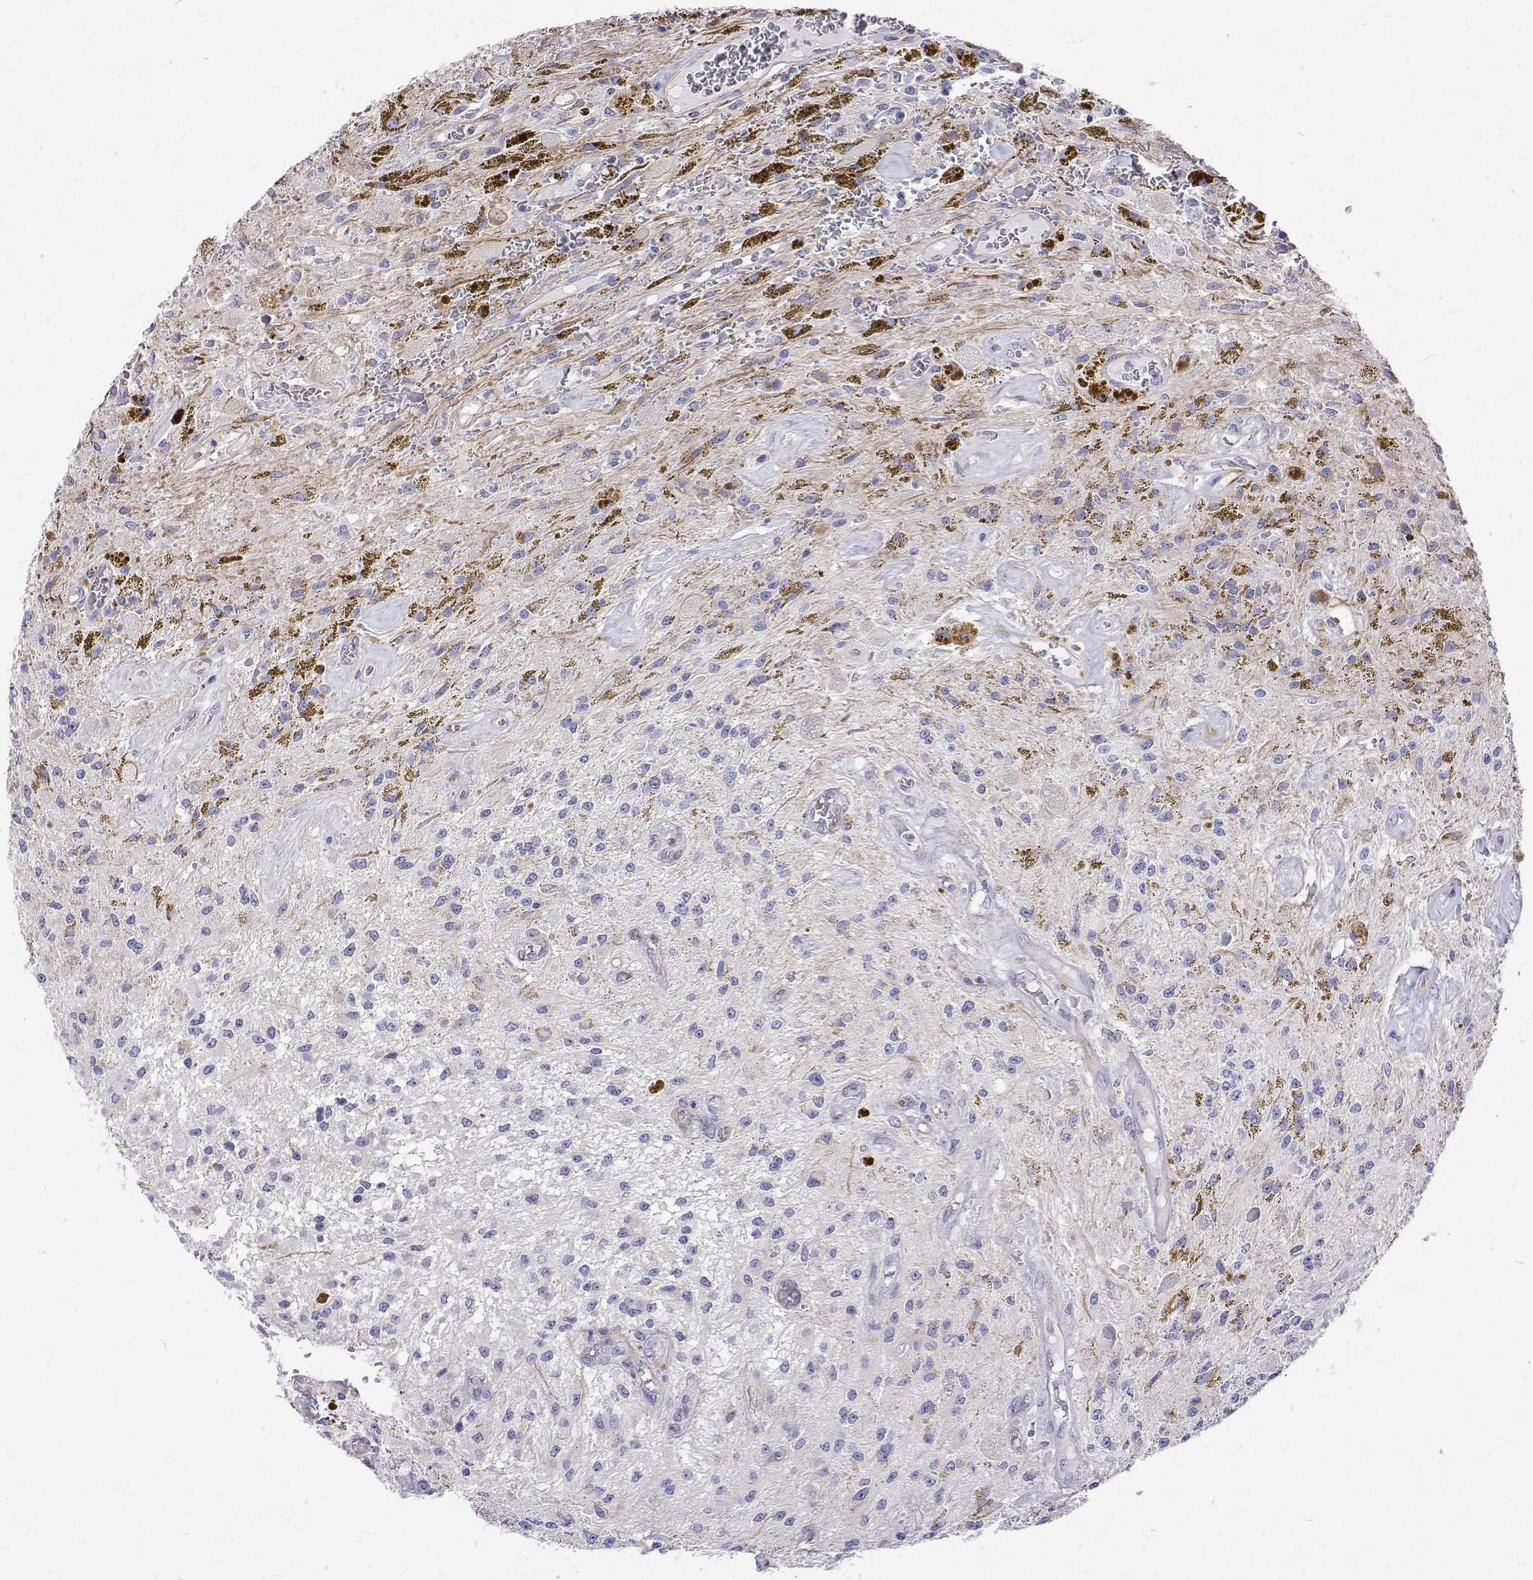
{"staining": {"intensity": "negative", "quantity": "none", "location": "none"}, "tissue": "glioma", "cell_type": "Tumor cells", "image_type": "cancer", "snomed": [{"axis": "morphology", "description": "Glioma, malignant, Low grade"}, {"axis": "topography", "description": "Cerebellum"}], "caption": "Human glioma stained for a protein using immunohistochemistry (IHC) exhibits no positivity in tumor cells.", "gene": "OPRPN", "patient": {"sex": "female", "age": 14}}